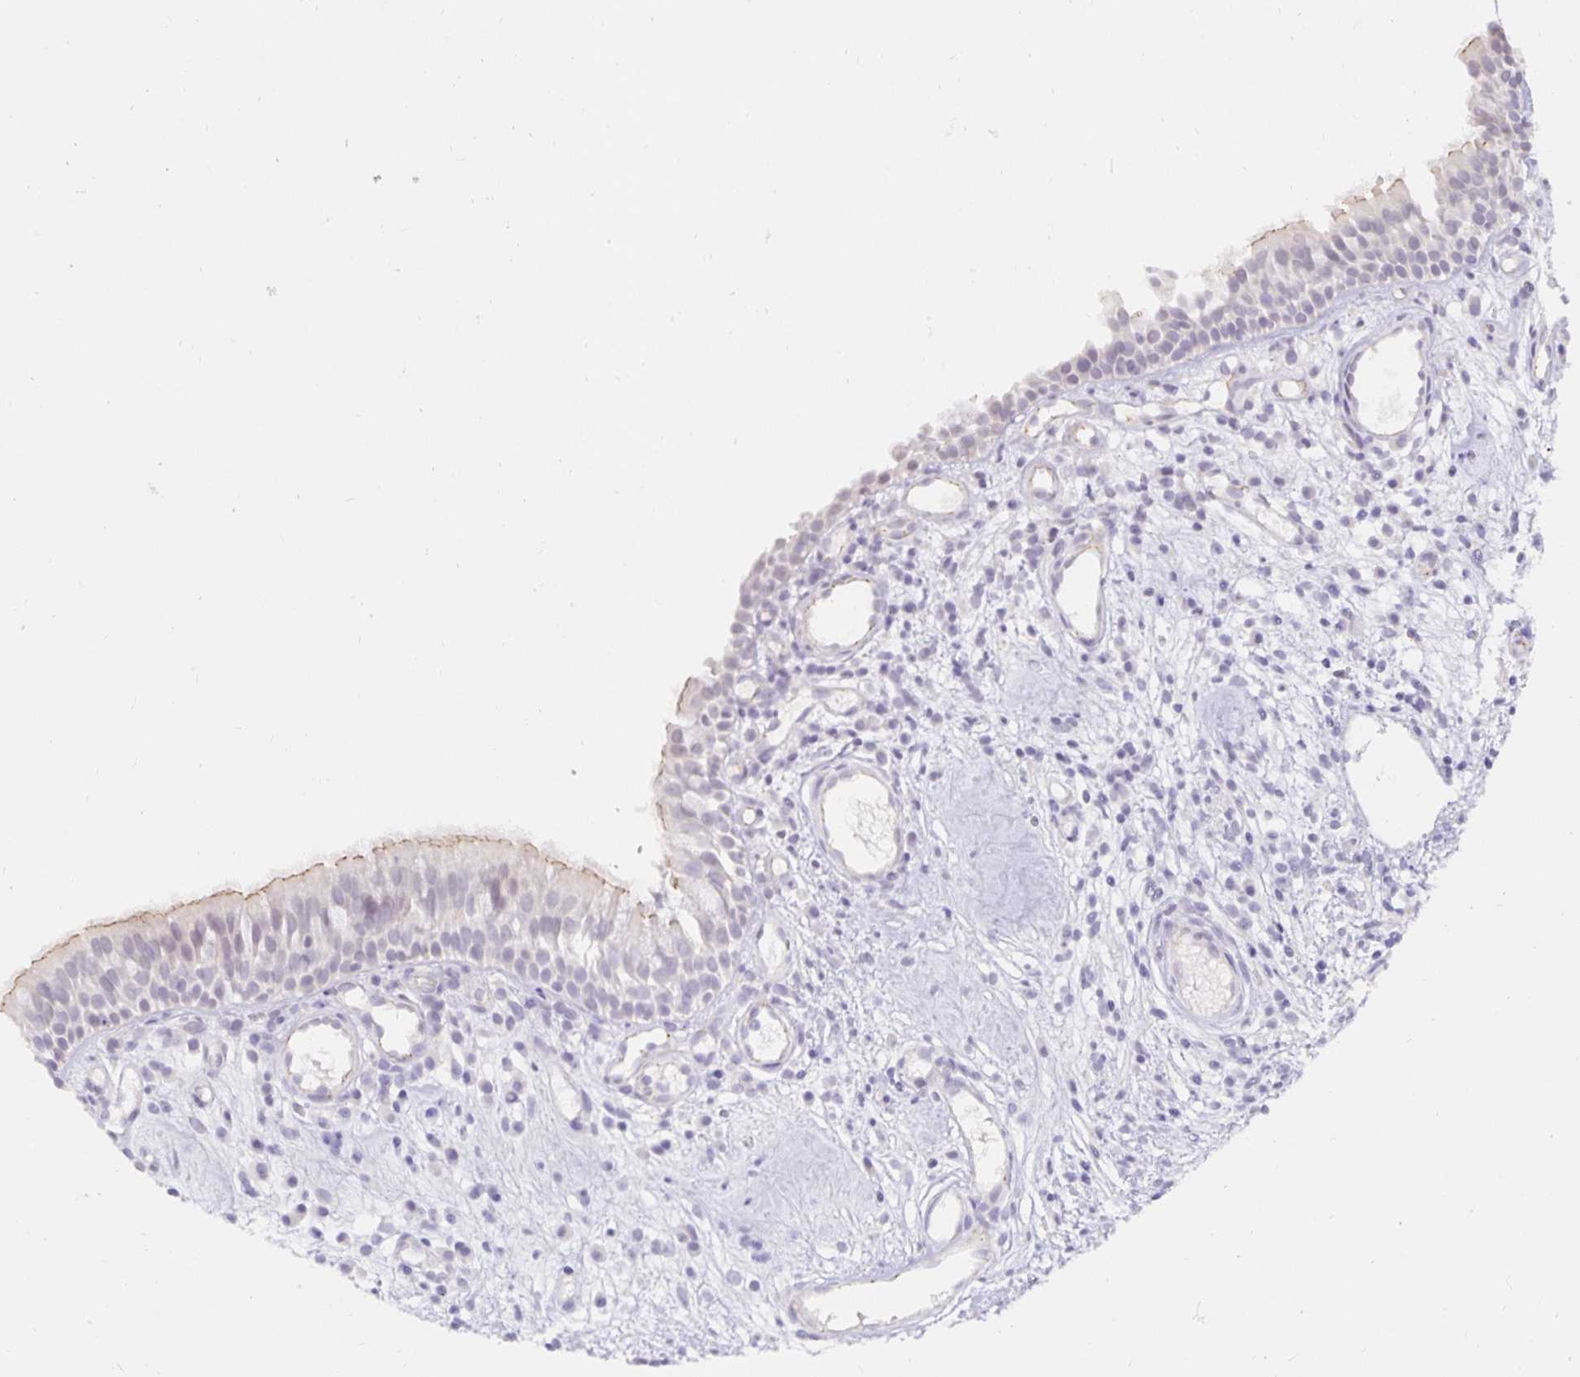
{"staining": {"intensity": "weak", "quantity": "<25%", "location": "cytoplasmic/membranous"}, "tissue": "nasopharynx", "cell_type": "Respiratory epithelial cells", "image_type": "normal", "snomed": [{"axis": "morphology", "description": "Normal tissue, NOS"}, {"axis": "morphology", "description": "Inflammation, NOS"}, {"axis": "topography", "description": "Nasopharynx"}], "caption": "Normal nasopharynx was stained to show a protein in brown. There is no significant positivity in respiratory epithelial cells. (DAB IHC, high magnification).", "gene": "PDX1", "patient": {"sex": "male", "age": 54}}